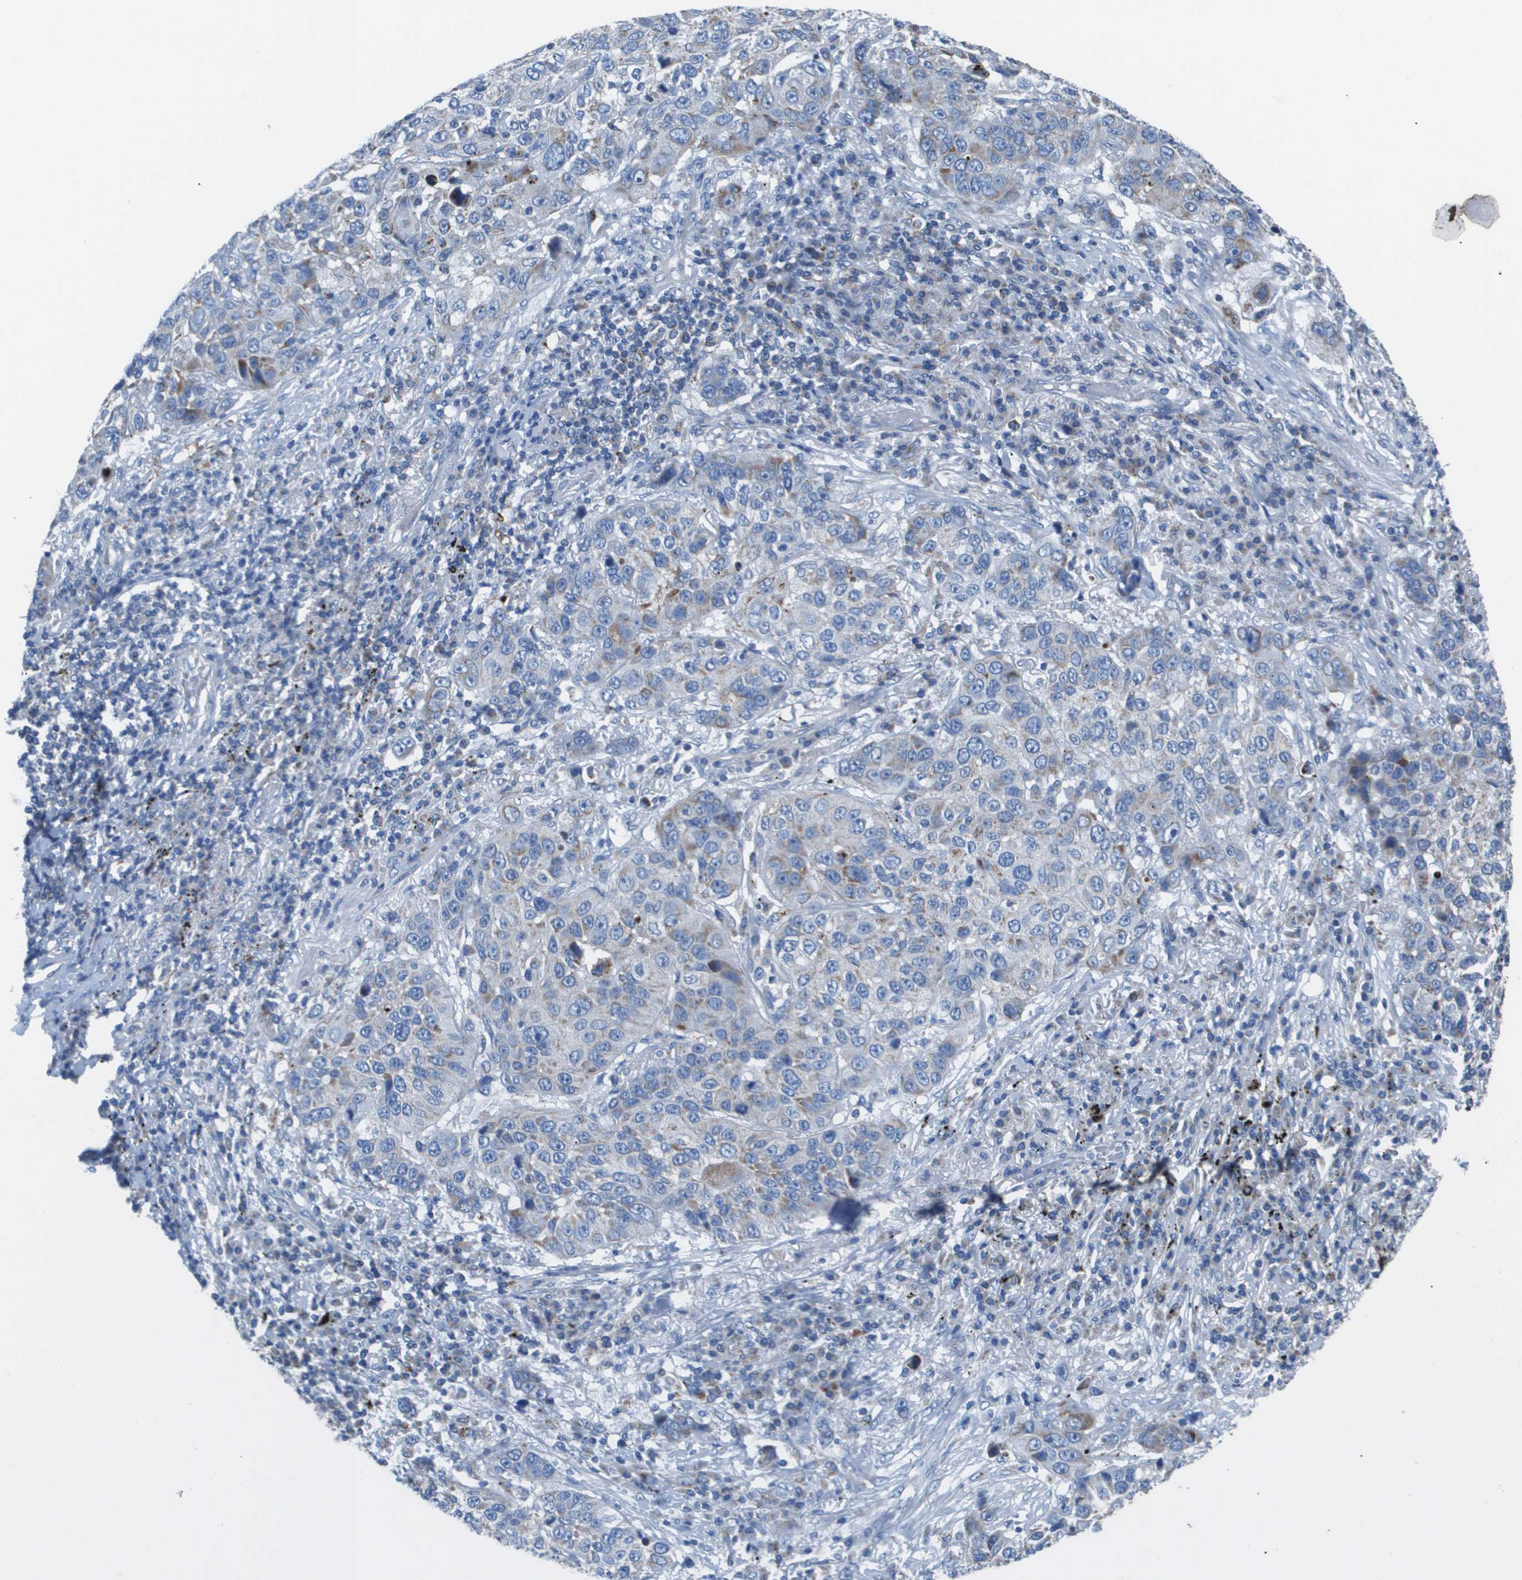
{"staining": {"intensity": "weak", "quantity": "<25%", "location": "cytoplasmic/membranous"}, "tissue": "lung cancer", "cell_type": "Tumor cells", "image_type": "cancer", "snomed": [{"axis": "morphology", "description": "Squamous cell carcinoma, NOS"}, {"axis": "topography", "description": "Lung"}], "caption": "A high-resolution histopathology image shows IHC staining of squamous cell carcinoma (lung), which displays no significant staining in tumor cells. Nuclei are stained in blue.", "gene": "ZDHHC3", "patient": {"sex": "male", "age": 57}}